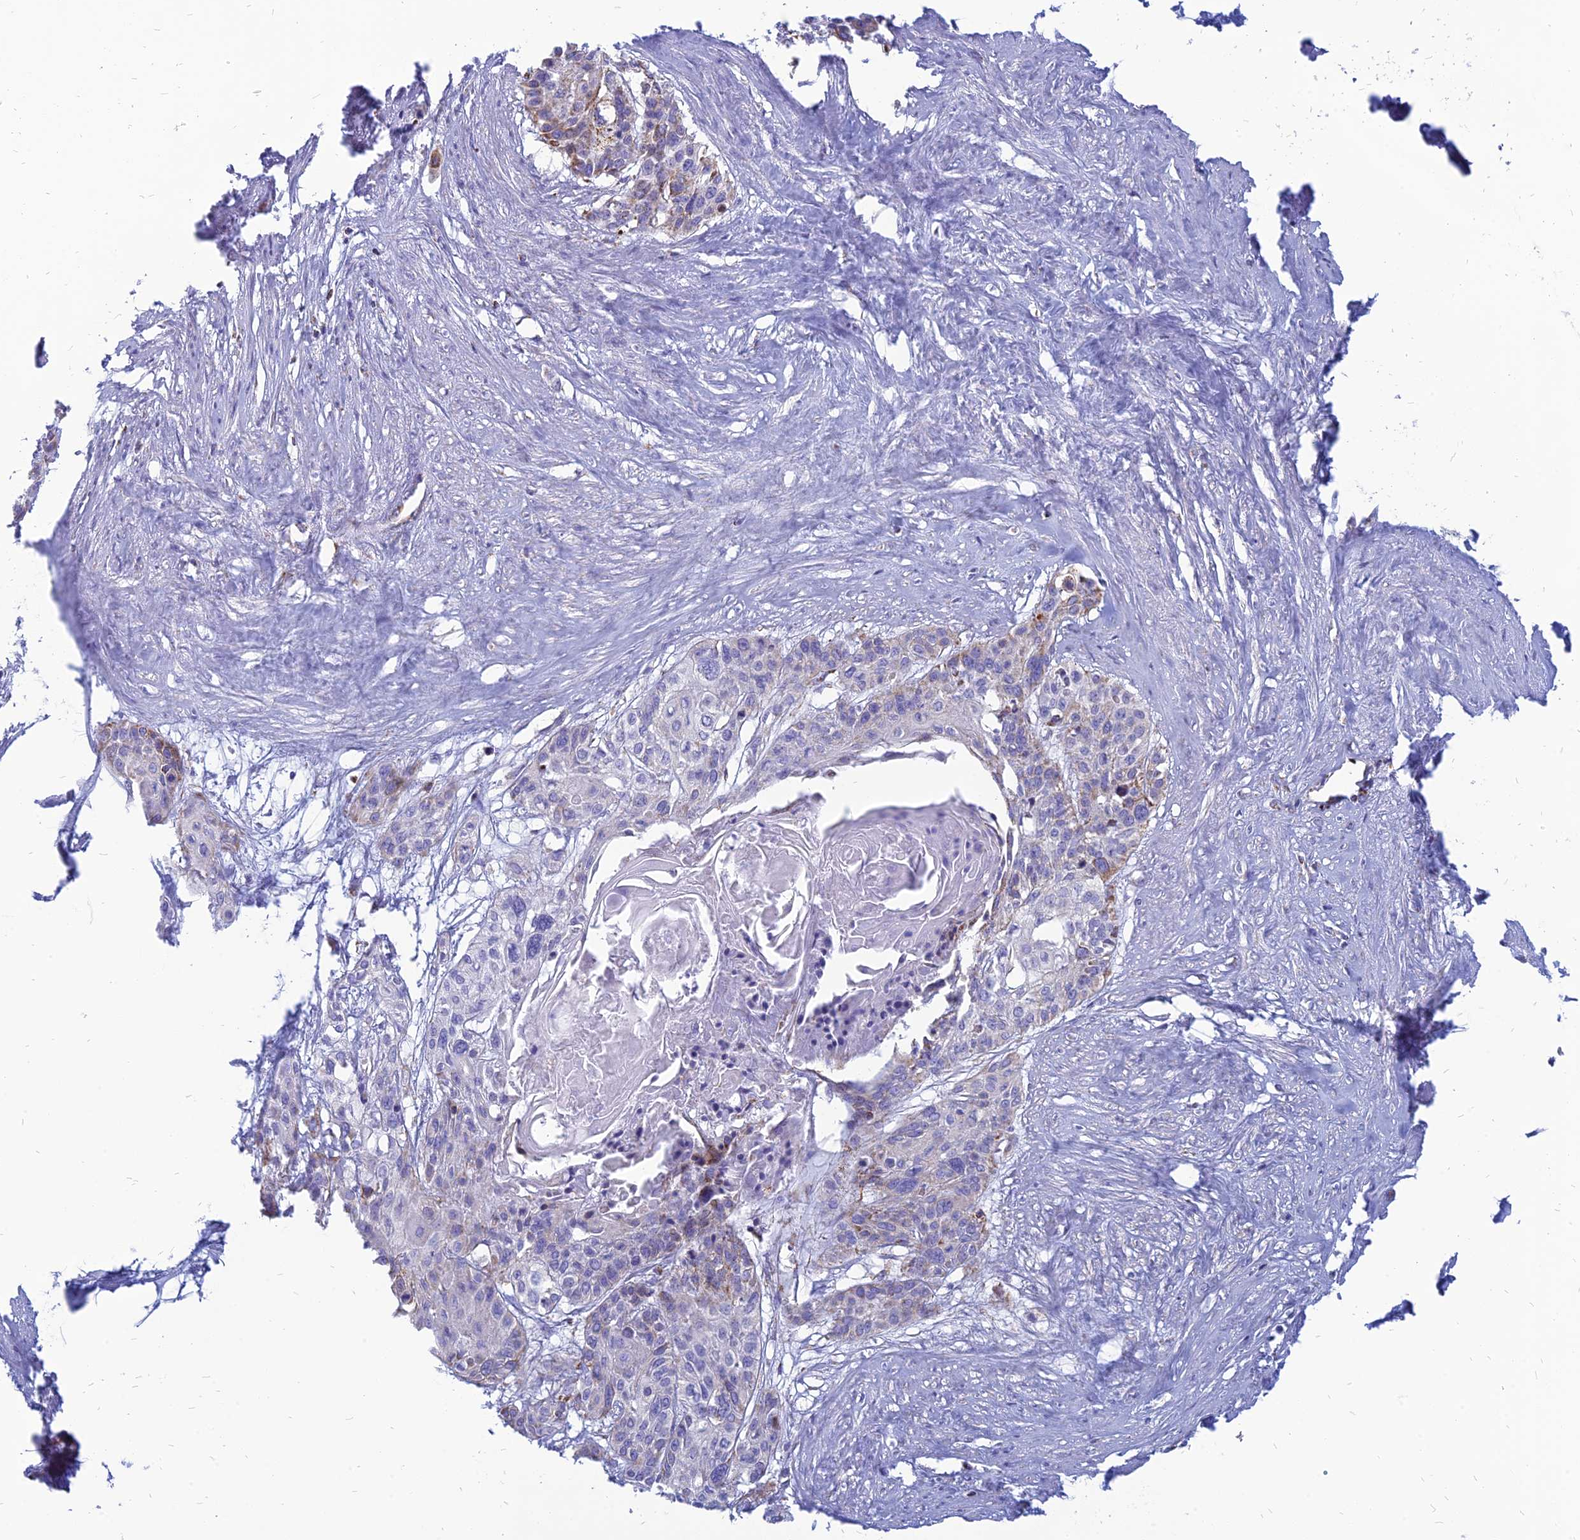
{"staining": {"intensity": "moderate", "quantity": "<25%", "location": "cytoplasmic/membranous"}, "tissue": "cervical cancer", "cell_type": "Tumor cells", "image_type": "cancer", "snomed": [{"axis": "morphology", "description": "Squamous cell carcinoma, NOS"}, {"axis": "topography", "description": "Cervix"}], "caption": "The immunohistochemical stain highlights moderate cytoplasmic/membranous positivity in tumor cells of squamous cell carcinoma (cervical) tissue.", "gene": "PACC1", "patient": {"sex": "female", "age": 57}}